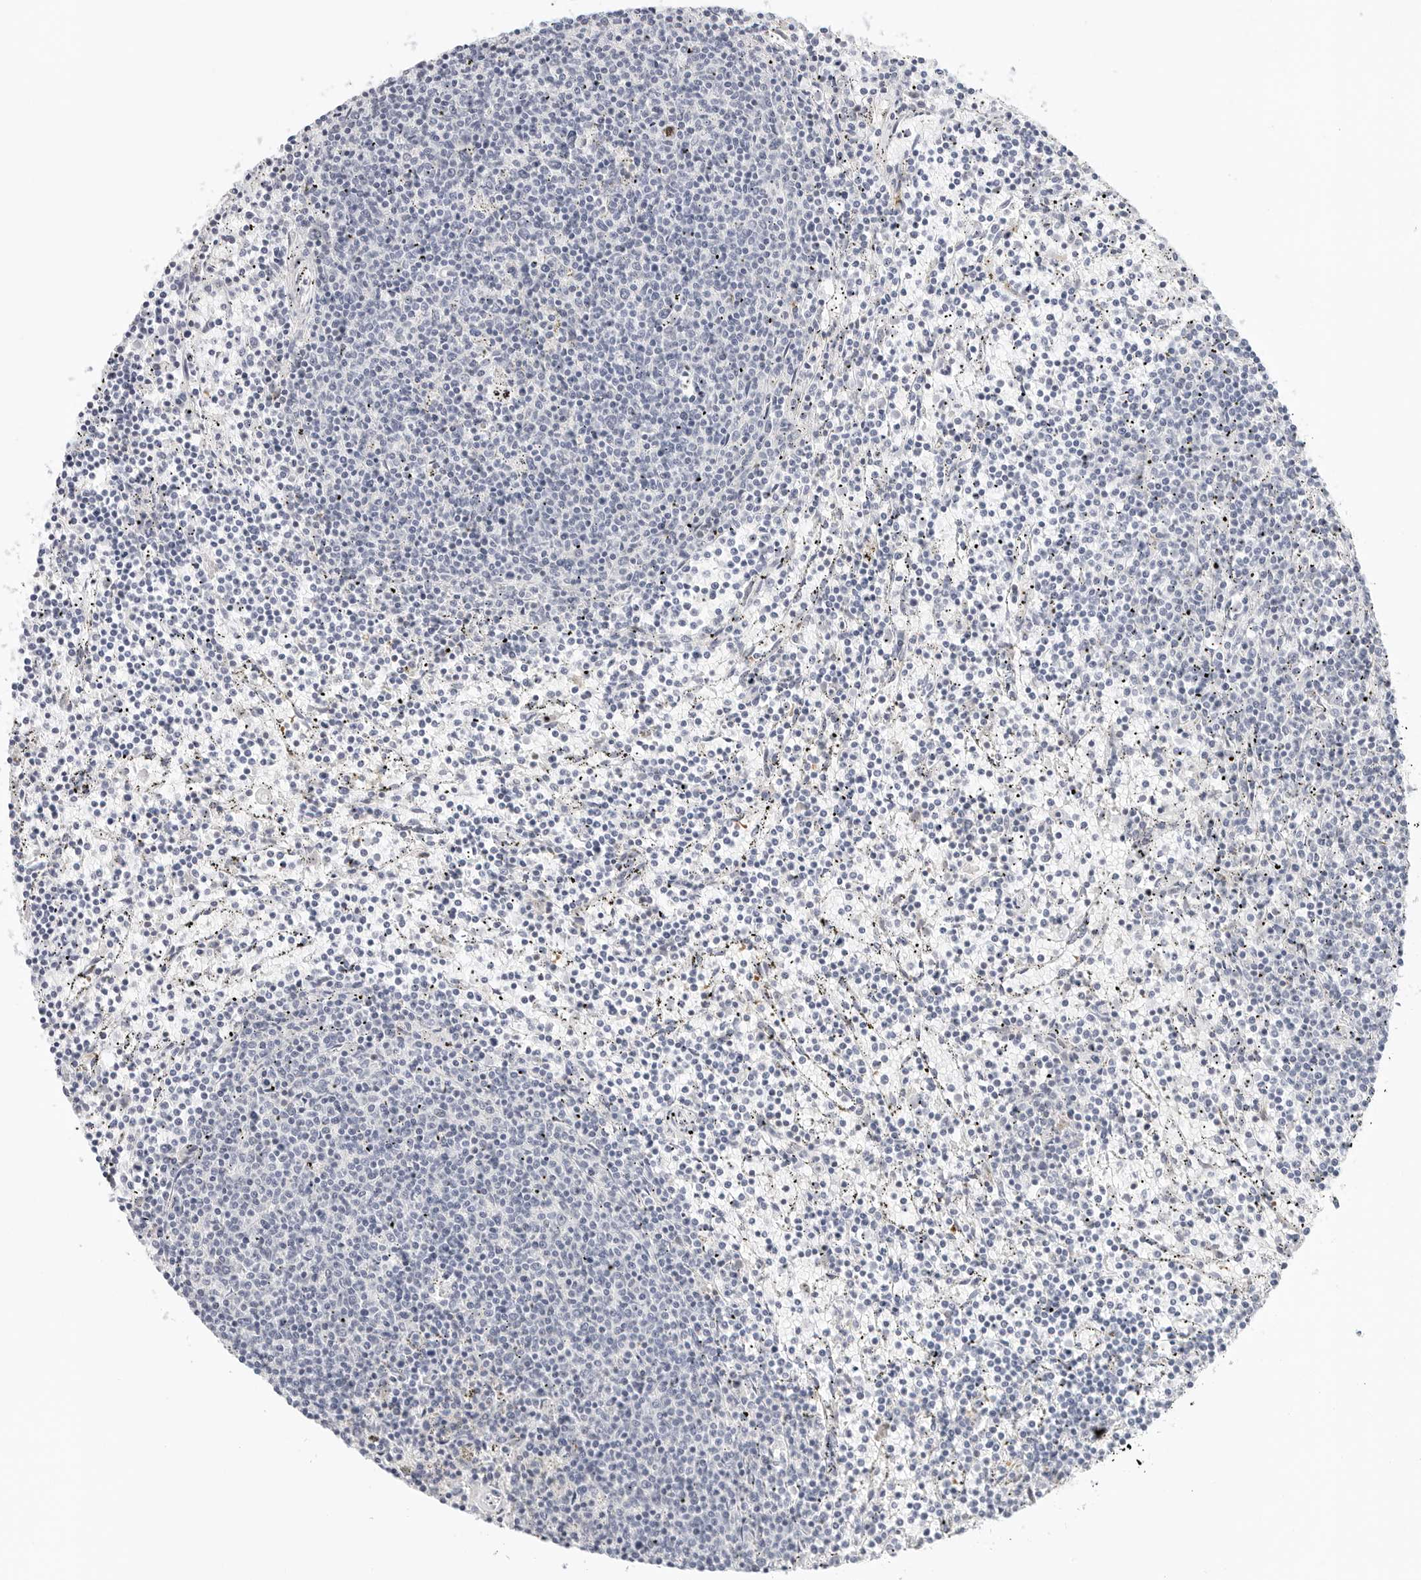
{"staining": {"intensity": "negative", "quantity": "none", "location": "none"}, "tissue": "lymphoma", "cell_type": "Tumor cells", "image_type": "cancer", "snomed": [{"axis": "morphology", "description": "Malignant lymphoma, non-Hodgkin's type, Low grade"}, {"axis": "topography", "description": "Spleen"}], "caption": "Histopathology image shows no significant protein expression in tumor cells of lymphoma. The staining was performed using DAB to visualize the protein expression in brown, while the nuclei were stained in blue with hematoxylin (Magnification: 20x).", "gene": "TSEN2", "patient": {"sex": "female", "age": 50}}